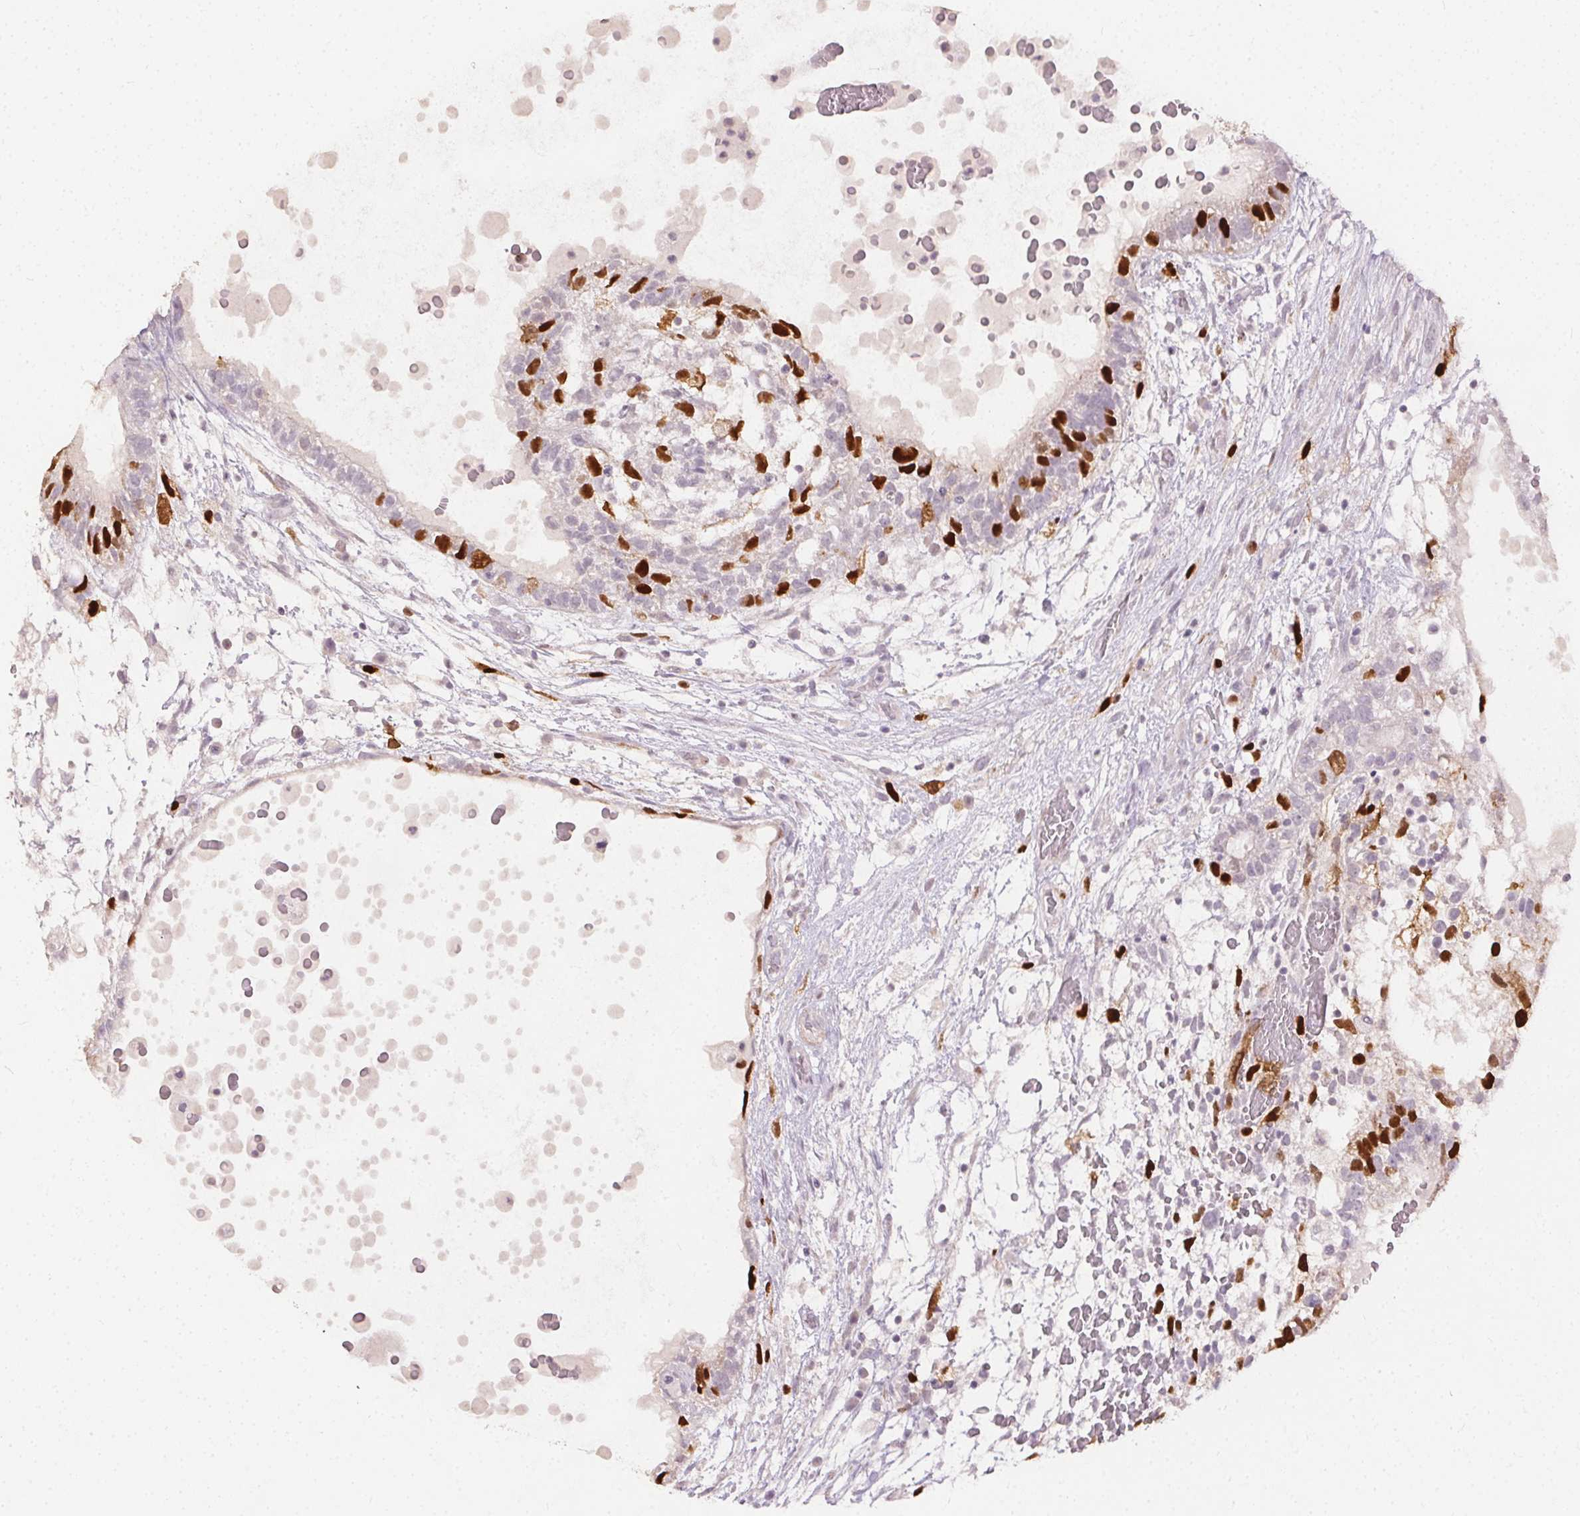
{"staining": {"intensity": "strong", "quantity": "<25%", "location": "nuclear"}, "tissue": "testis cancer", "cell_type": "Tumor cells", "image_type": "cancer", "snomed": [{"axis": "morphology", "description": "Normal tissue, NOS"}, {"axis": "morphology", "description": "Carcinoma, Embryonal, NOS"}, {"axis": "topography", "description": "Testis"}], "caption": "A brown stain shows strong nuclear expression of a protein in embryonal carcinoma (testis) tumor cells.", "gene": "ANLN", "patient": {"sex": "male", "age": 32}}